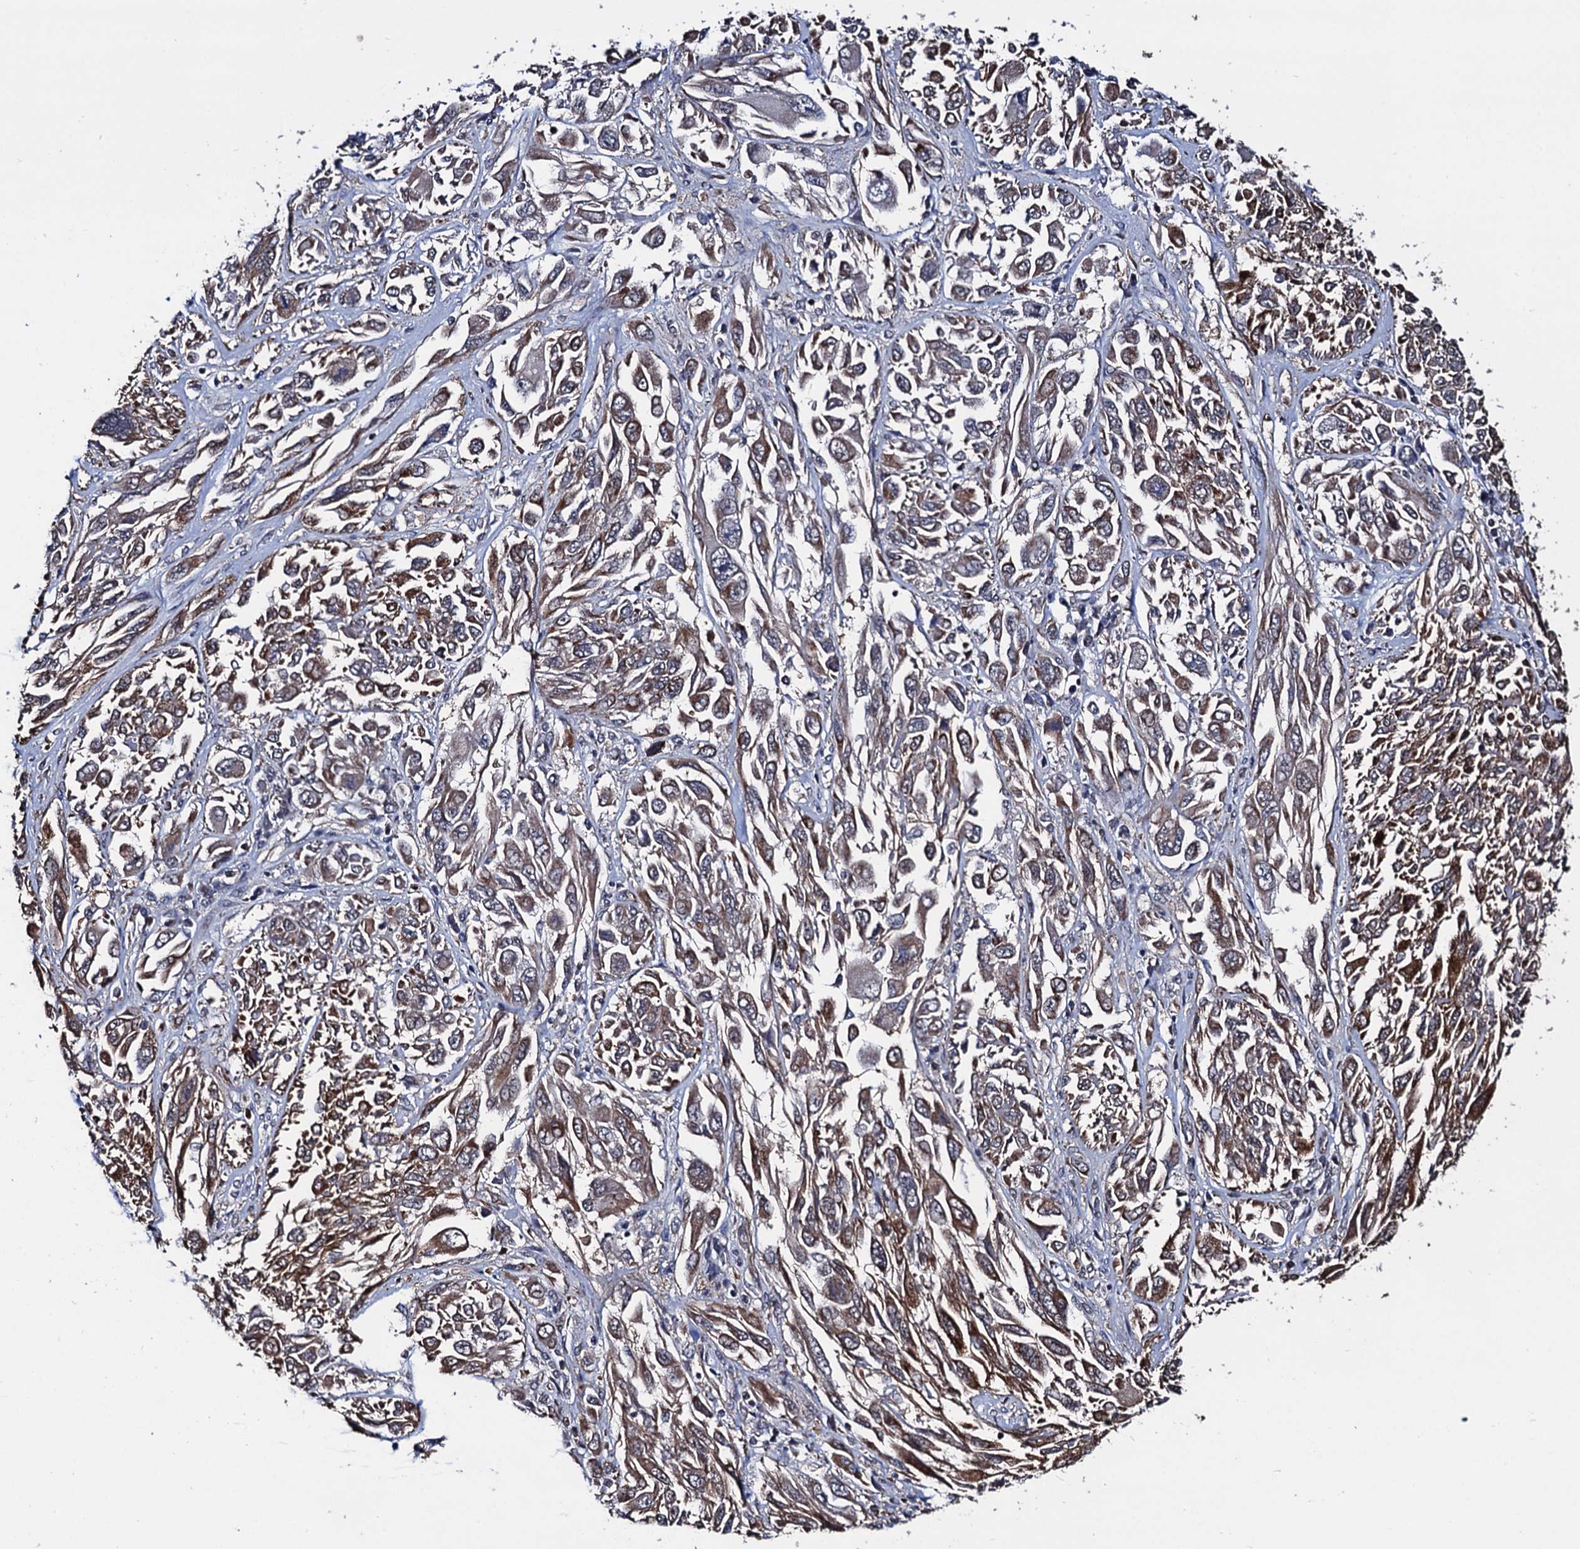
{"staining": {"intensity": "moderate", "quantity": ">75%", "location": "cytoplasmic/membranous"}, "tissue": "melanoma", "cell_type": "Tumor cells", "image_type": "cancer", "snomed": [{"axis": "morphology", "description": "Malignant melanoma, NOS"}, {"axis": "topography", "description": "Skin"}], "caption": "A high-resolution micrograph shows immunohistochemistry staining of melanoma, which displays moderate cytoplasmic/membranous staining in approximately >75% of tumor cells.", "gene": "PTCD3", "patient": {"sex": "female", "age": 91}}